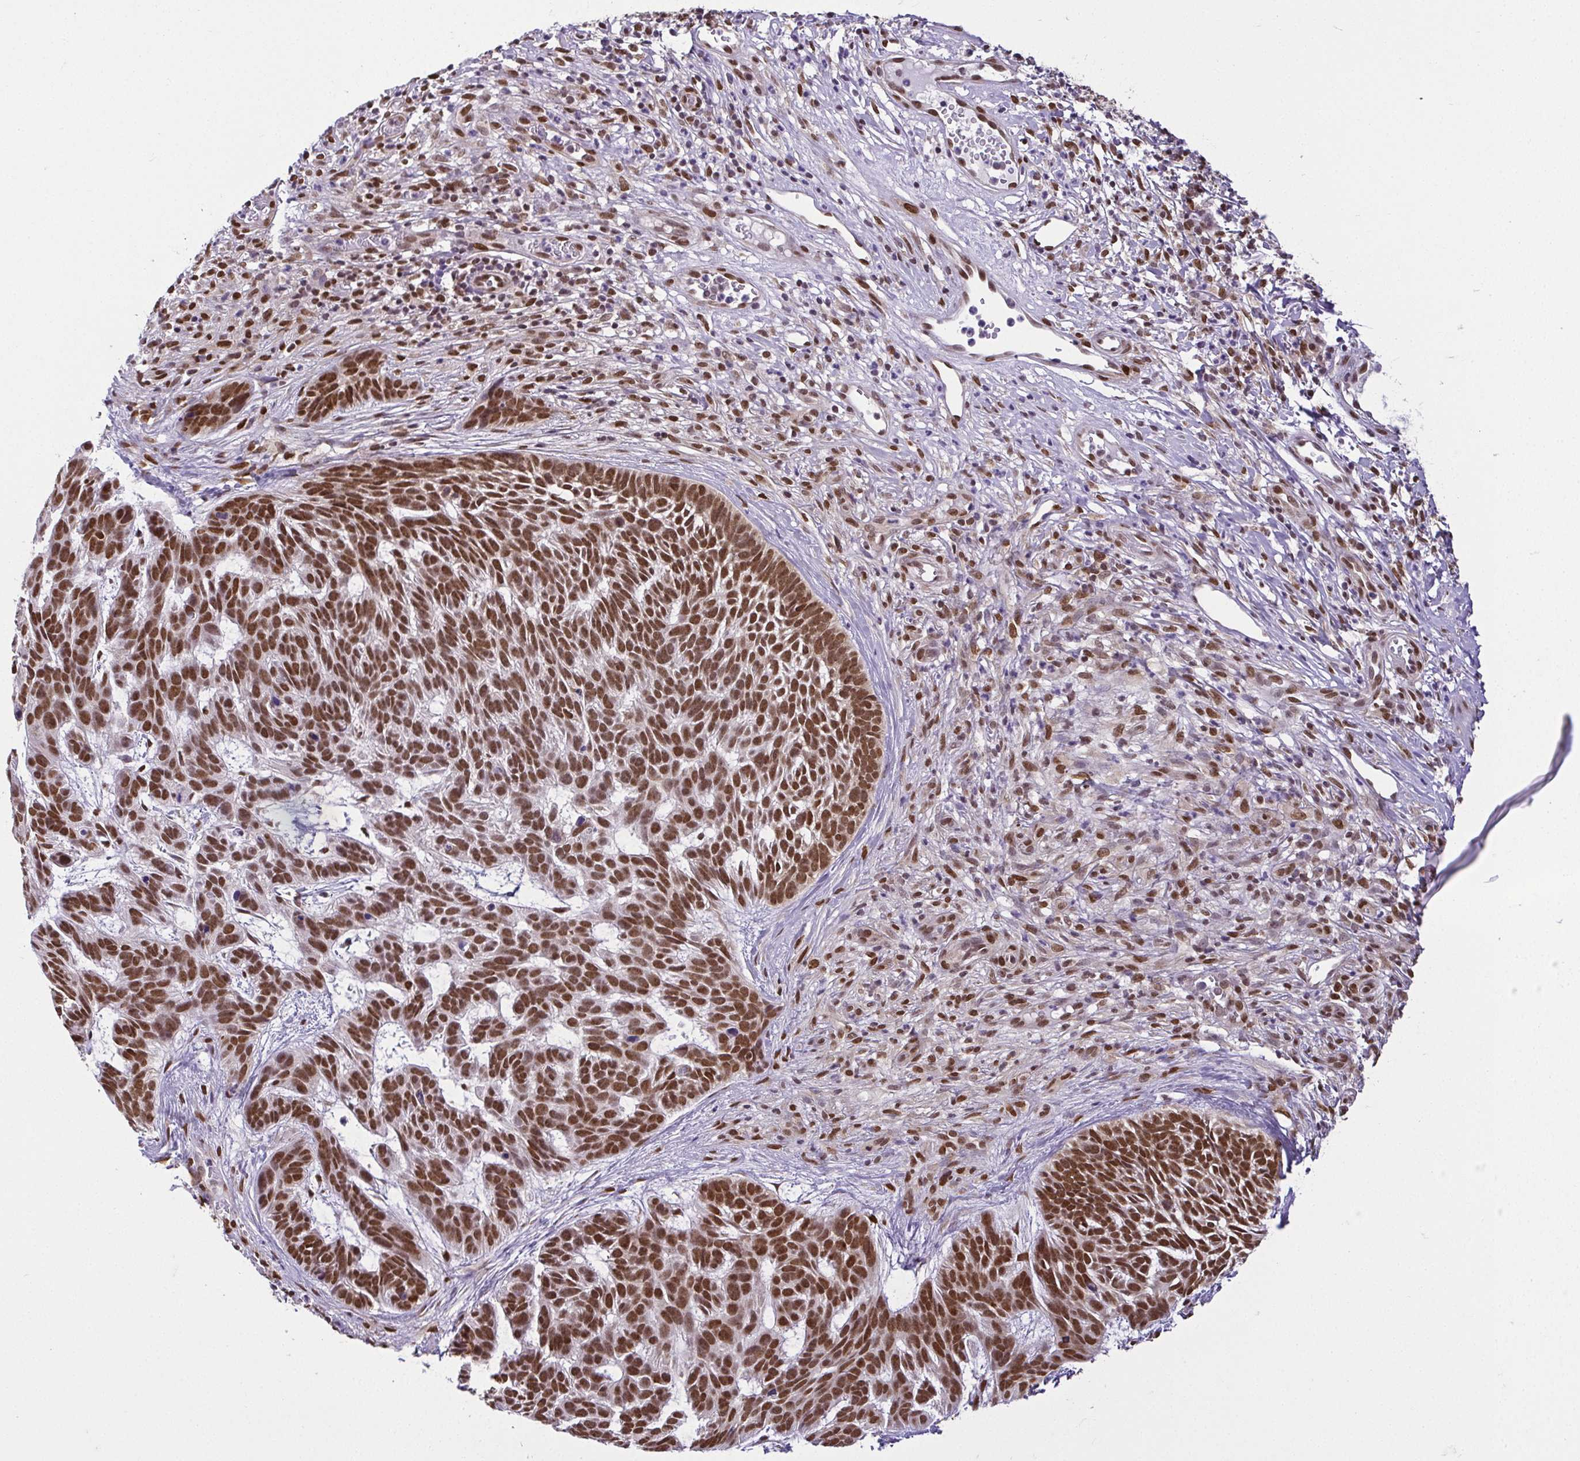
{"staining": {"intensity": "strong", "quantity": ">75%", "location": "nuclear"}, "tissue": "skin cancer", "cell_type": "Tumor cells", "image_type": "cancer", "snomed": [{"axis": "morphology", "description": "Basal cell carcinoma"}, {"axis": "topography", "description": "Skin"}], "caption": "Immunohistochemistry (DAB) staining of human basal cell carcinoma (skin) displays strong nuclear protein positivity in approximately >75% of tumor cells. Nuclei are stained in blue.", "gene": "RBM3", "patient": {"sex": "male", "age": 78}}